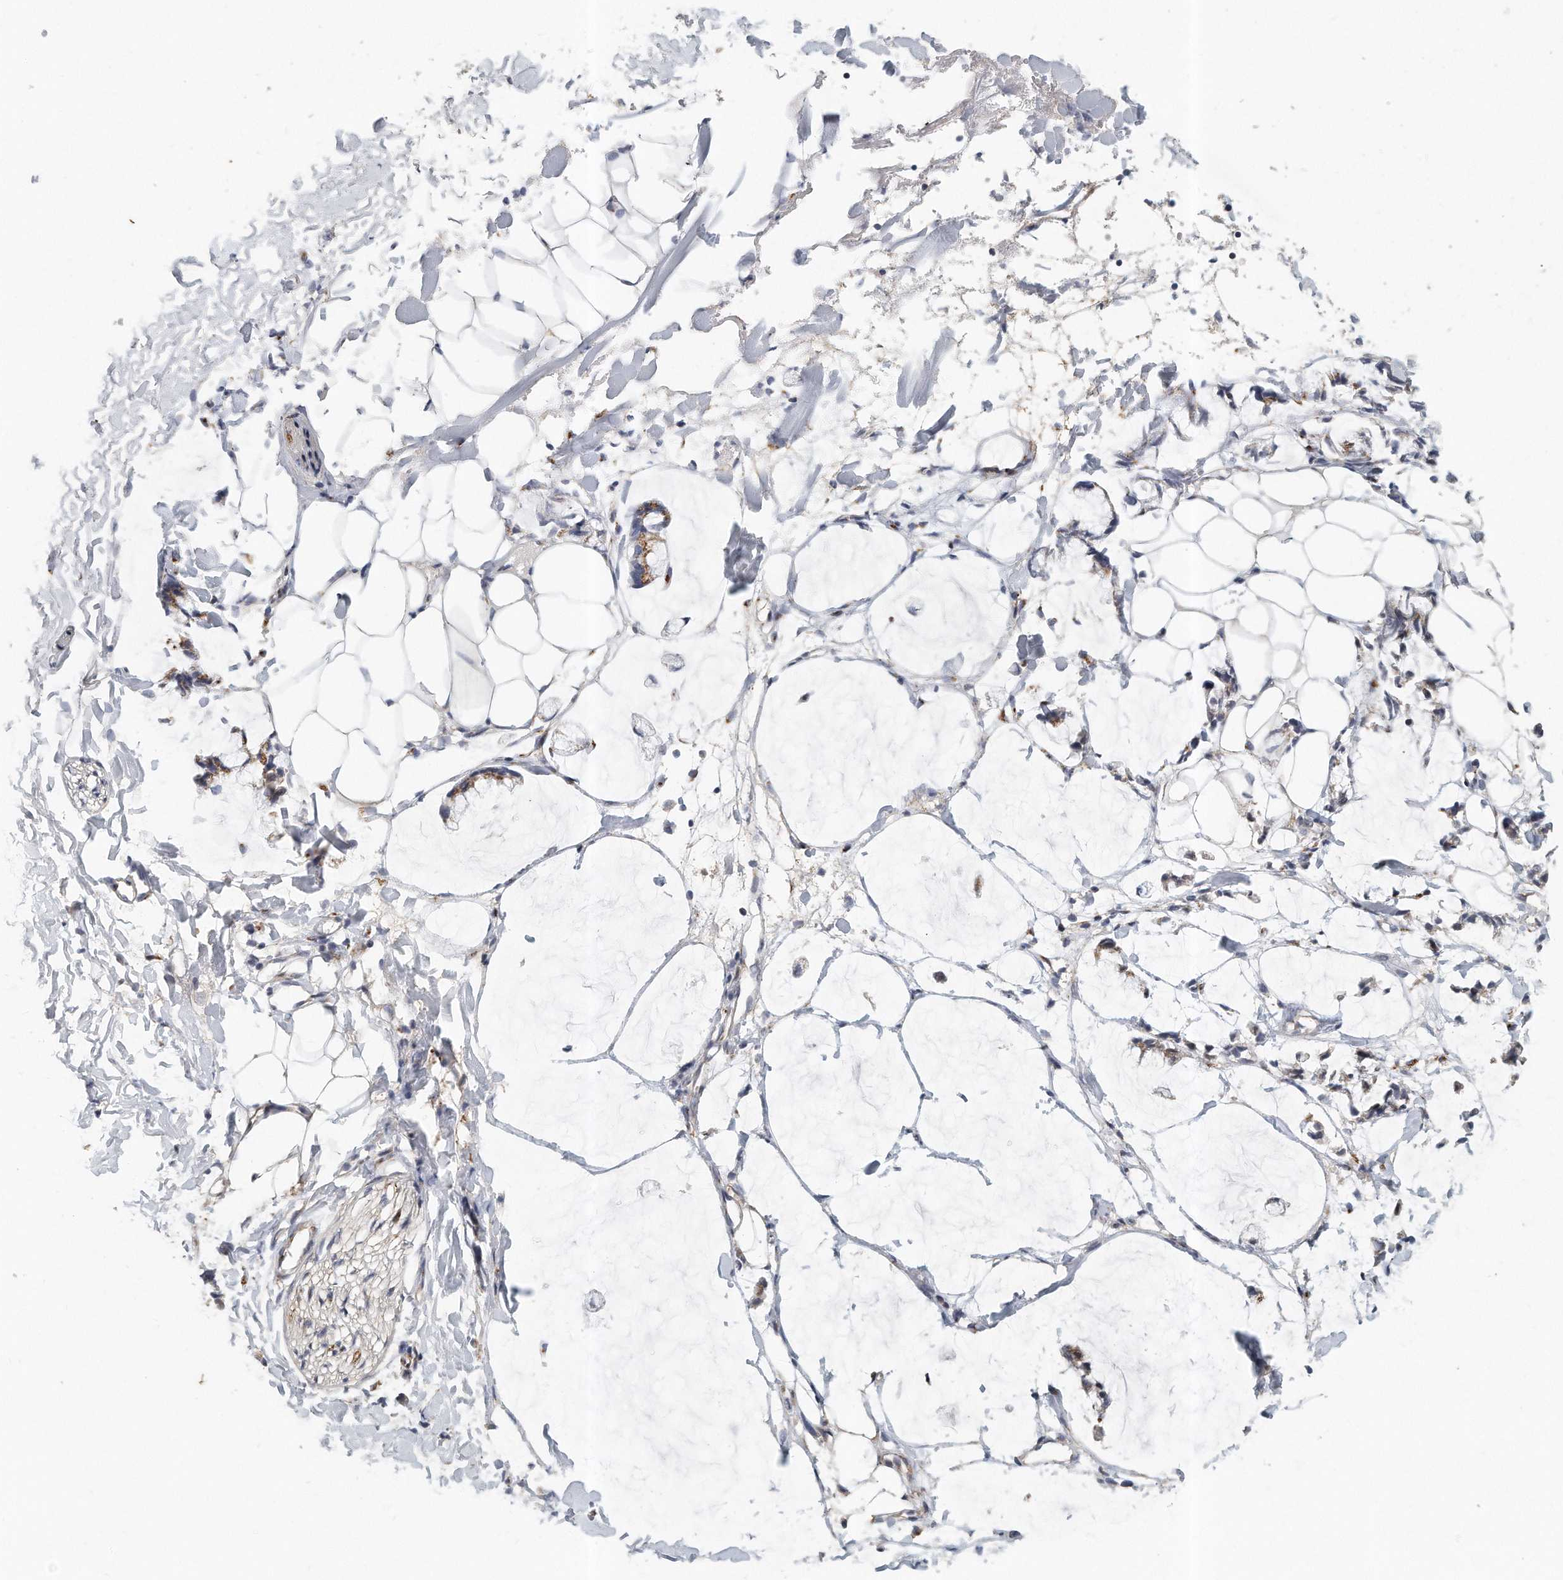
{"staining": {"intensity": "negative", "quantity": "none", "location": "none"}, "tissue": "adipose tissue", "cell_type": "Adipocytes", "image_type": "normal", "snomed": [{"axis": "morphology", "description": "Normal tissue, NOS"}, {"axis": "morphology", "description": "Adenocarcinoma, NOS"}, {"axis": "topography", "description": "Colon"}, {"axis": "topography", "description": "Peripheral nerve tissue"}], "caption": "Immunohistochemical staining of normal human adipose tissue demonstrates no significant positivity in adipocytes. Nuclei are stained in blue.", "gene": "PCDH8", "patient": {"sex": "male", "age": 14}}